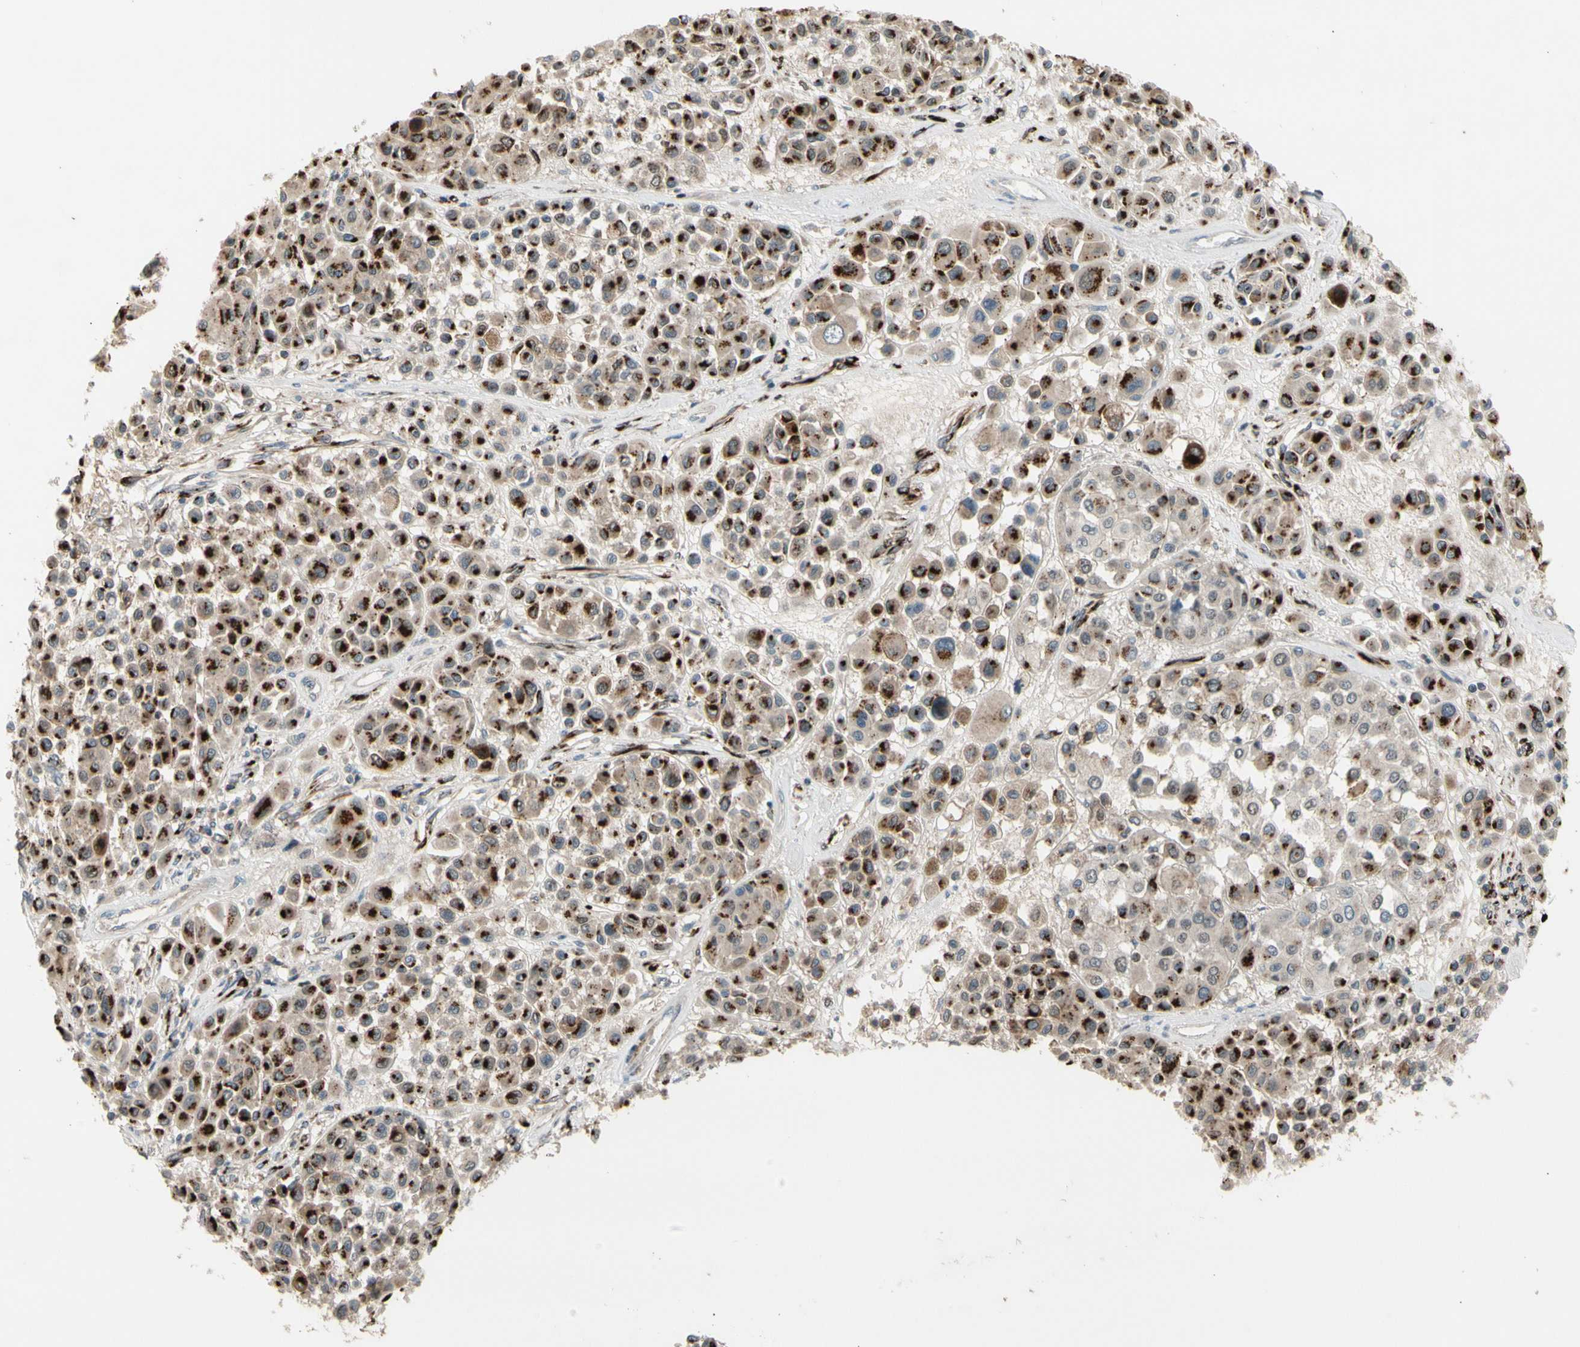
{"staining": {"intensity": "strong", "quantity": ">75%", "location": "cytoplasmic/membranous"}, "tissue": "melanoma", "cell_type": "Tumor cells", "image_type": "cancer", "snomed": [{"axis": "morphology", "description": "Malignant melanoma, Metastatic site"}, {"axis": "topography", "description": "Soft tissue"}], "caption": "Immunohistochemistry micrograph of human malignant melanoma (metastatic site) stained for a protein (brown), which shows high levels of strong cytoplasmic/membranous staining in about >75% of tumor cells.", "gene": "GALNT5", "patient": {"sex": "male", "age": 41}}